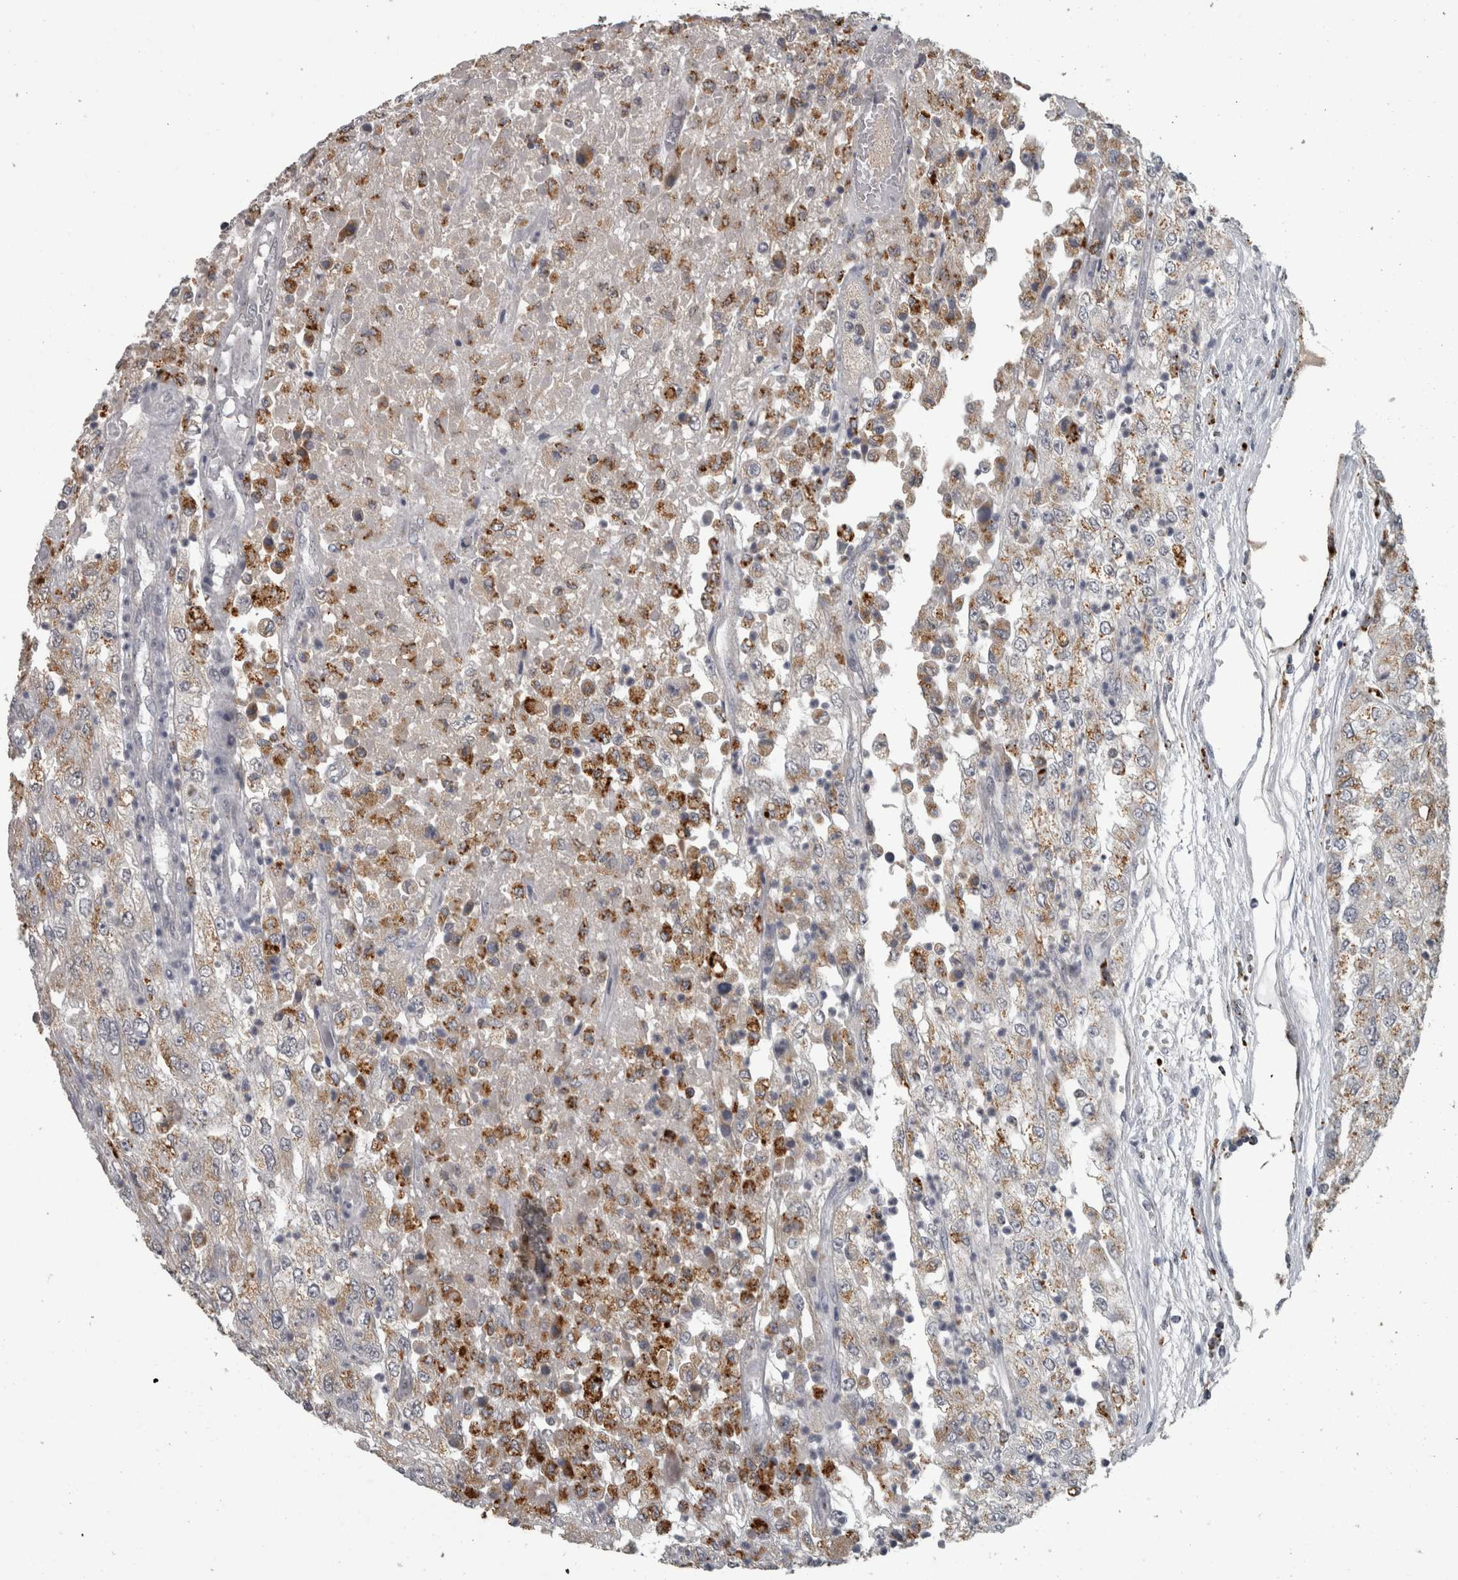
{"staining": {"intensity": "moderate", "quantity": "25%-75%", "location": "cytoplasmic/membranous"}, "tissue": "renal cancer", "cell_type": "Tumor cells", "image_type": "cancer", "snomed": [{"axis": "morphology", "description": "Adenocarcinoma, NOS"}, {"axis": "topography", "description": "Kidney"}], "caption": "A medium amount of moderate cytoplasmic/membranous expression is appreciated in approximately 25%-75% of tumor cells in renal cancer (adenocarcinoma) tissue.", "gene": "NAAA", "patient": {"sex": "female", "age": 54}}